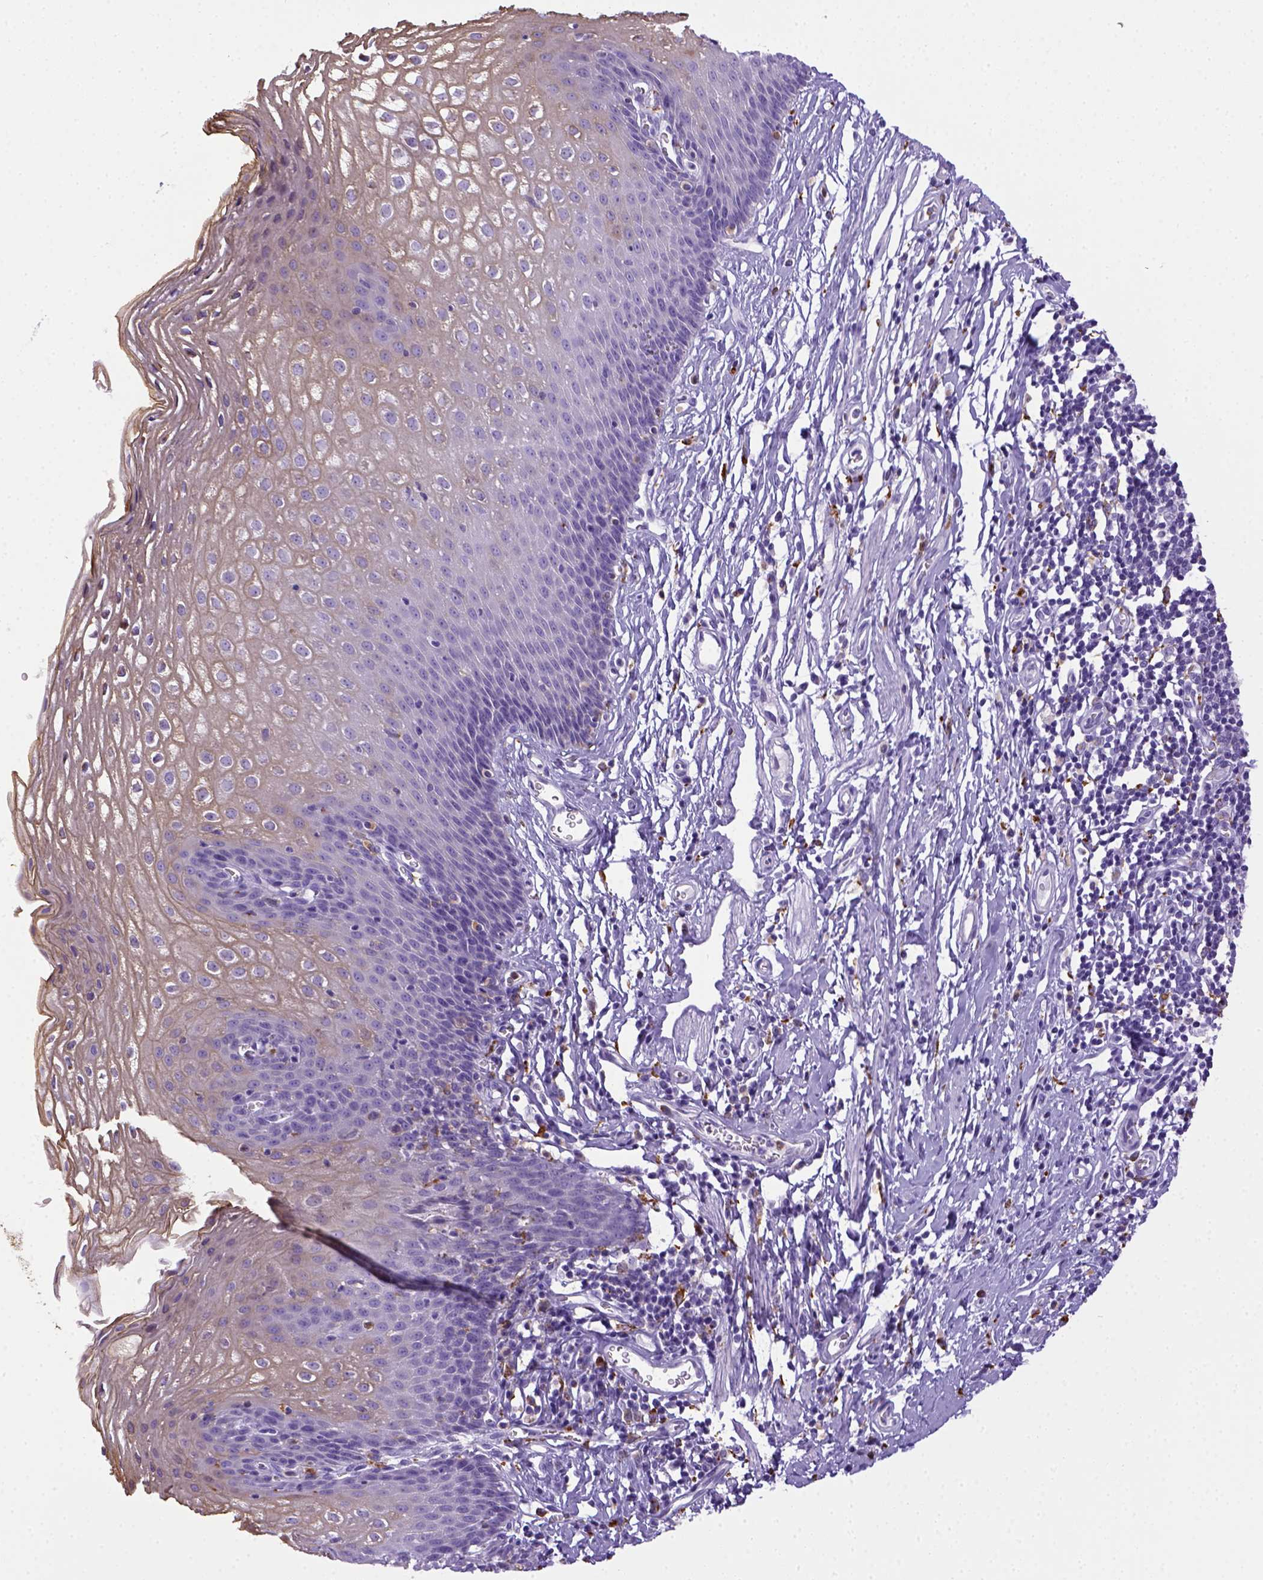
{"staining": {"intensity": "negative", "quantity": "none", "location": "none"}, "tissue": "esophagus", "cell_type": "Squamous epithelial cells", "image_type": "normal", "snomed": [{"axis": "morphology", "description": "Normal tissue, NOS"}, {"axis": "topography", "description": "Esophagus"}], "caption": "This micrograph is of normal esophagus stained with IHC to label a protein in brown with the nuclei are counter-stained blue. There is no staining in squamous epithelial cells. Nuclei are stained in blue.", "gene": "CD68", "patient": {"sex": "male", "age": 72}}